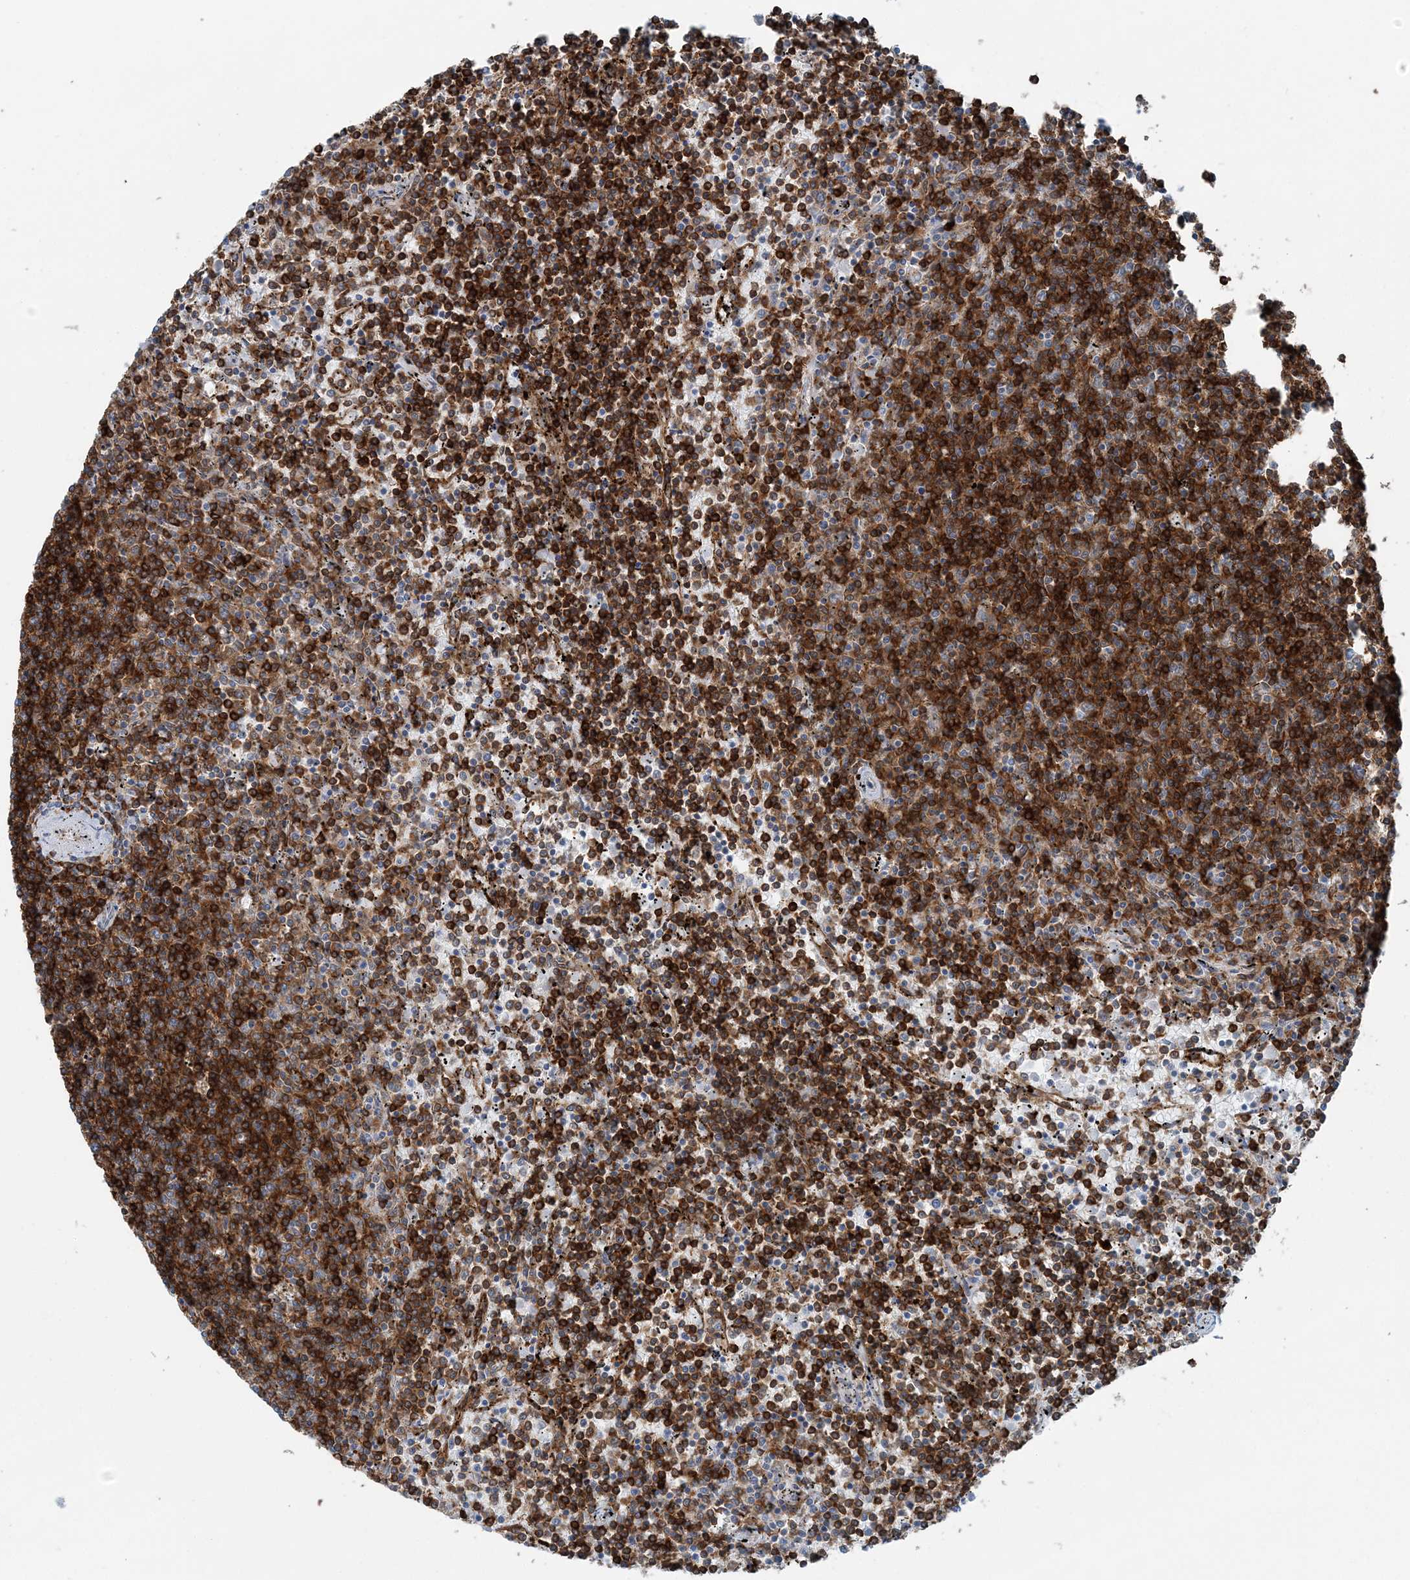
{"staining": {"intensity": "strong", "quantity": ">75%", "location": "cytoplasmic/membranous"}, "tissue": "lymphoma", "cell_type": "Tumor cells", "image_type": "cancer", "snomed": [{"axis": "morphology", "description": "Malignant lymphoma, non-Hodgkin's type, Low grade"}, {"axis": "topography", "description": "Spleen"}], "caption": "High-power microscopy captured an immunohistochemistry (IHC) photomicrograph of low-grade malignant lymphoma, non-Hodgkin's type, revealing strong cytoplasmic/membranous expression in approximately >75% of tumor cells.", "gene": "SNX2", "patient": {"sex": "female", "age": 50}}